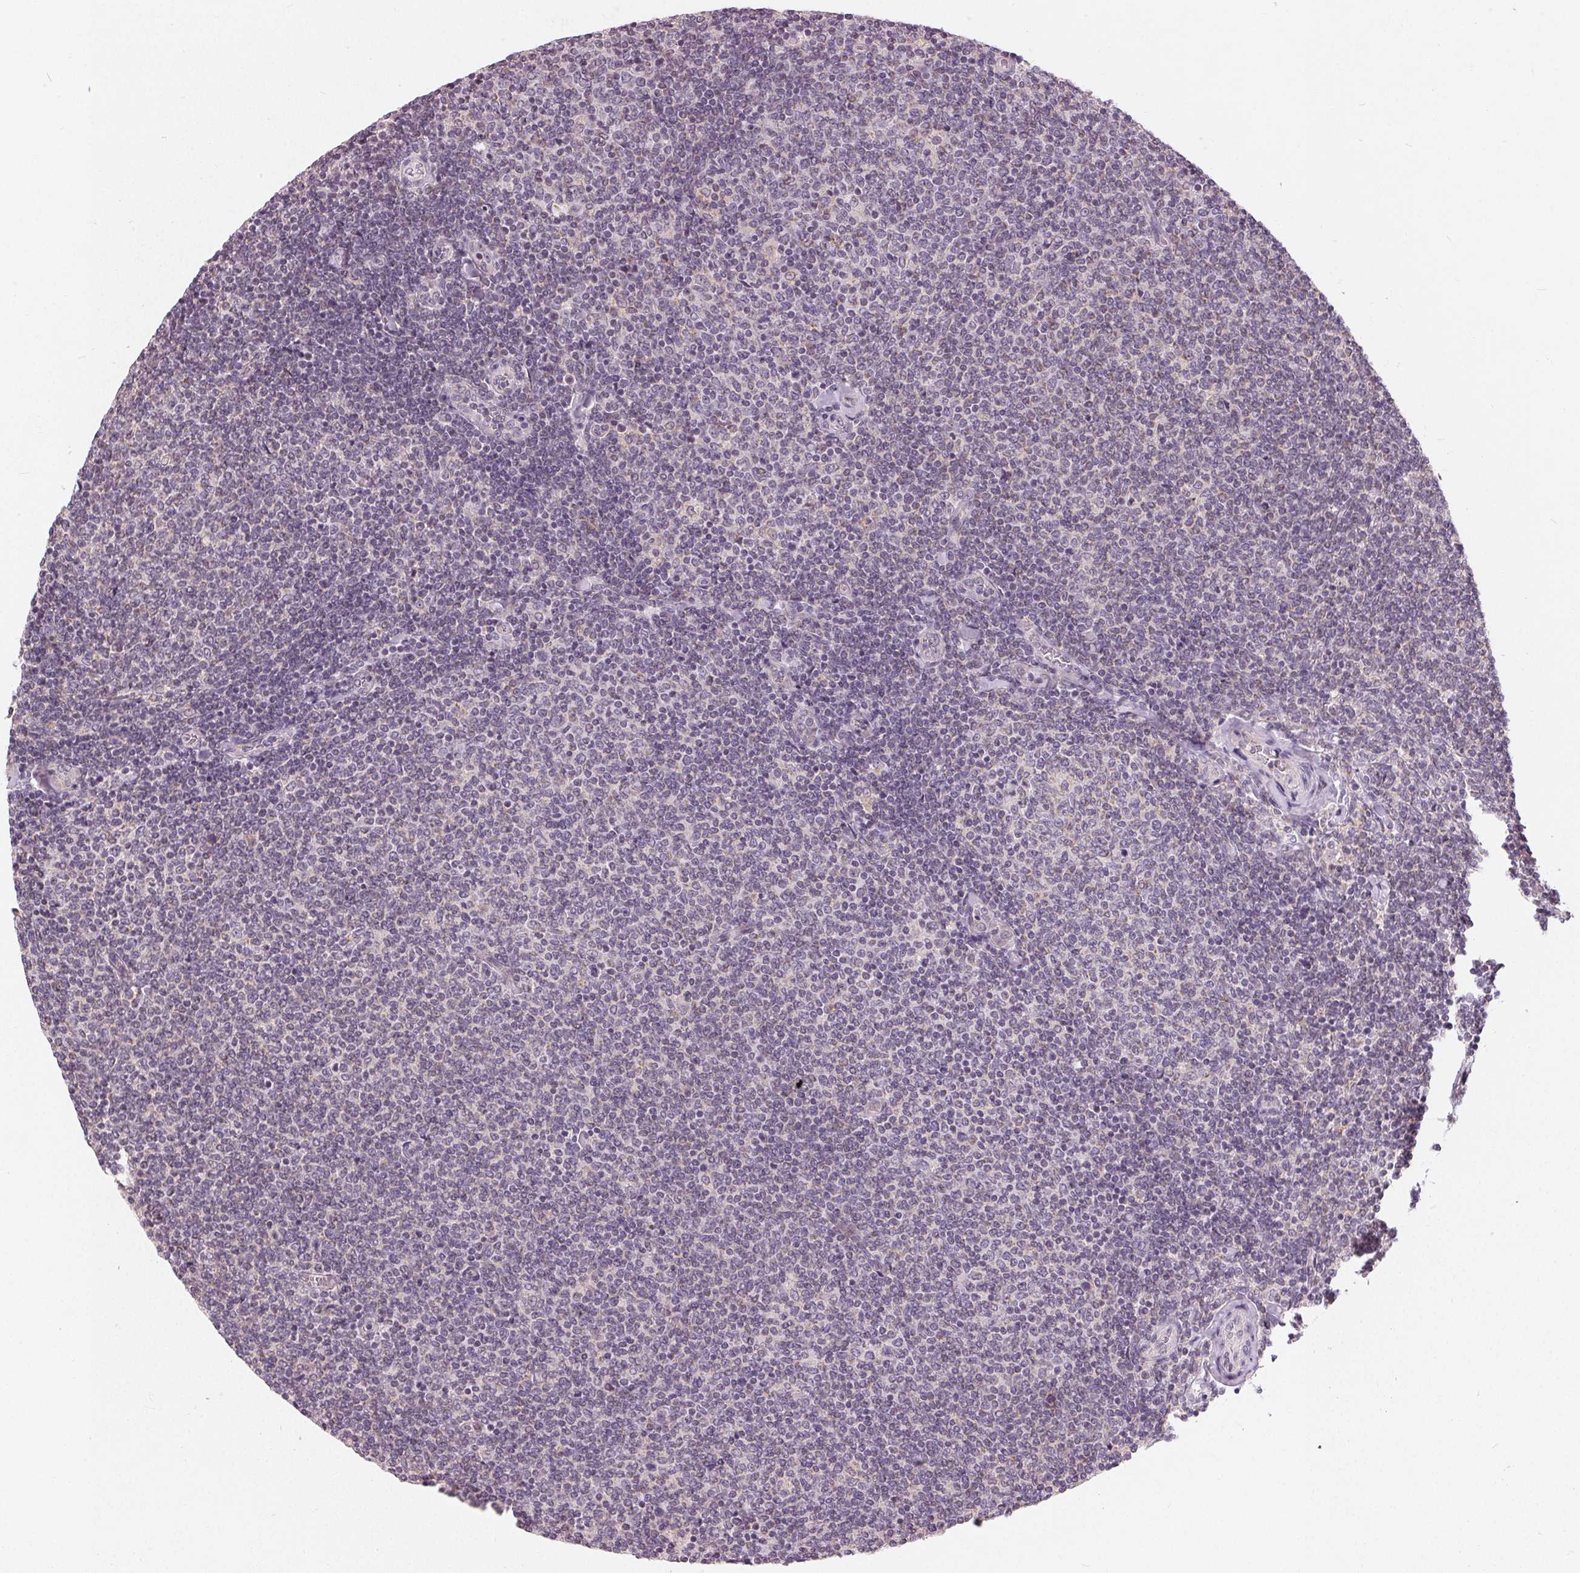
{"staining": {"intensity": "negative", "quantity": "none", "location": "none"}, "tissue": "lymphoma", "cell_type": "Tumor cells", "image_type": "cancer", "snomed": [{"axis": "morphology", "description": "Malignant lymphoma, non-Hodgkin's type, Low grade"}, {"axis": "topography", "description": "Lymph node"}], "caption": "IHC of human low-grade malignant lymphoma, non-Hodgkin's type exhibits no expression in tumor cells.", "gene": "TRIM60", "patient": {"sex": "male", "age": 52}}